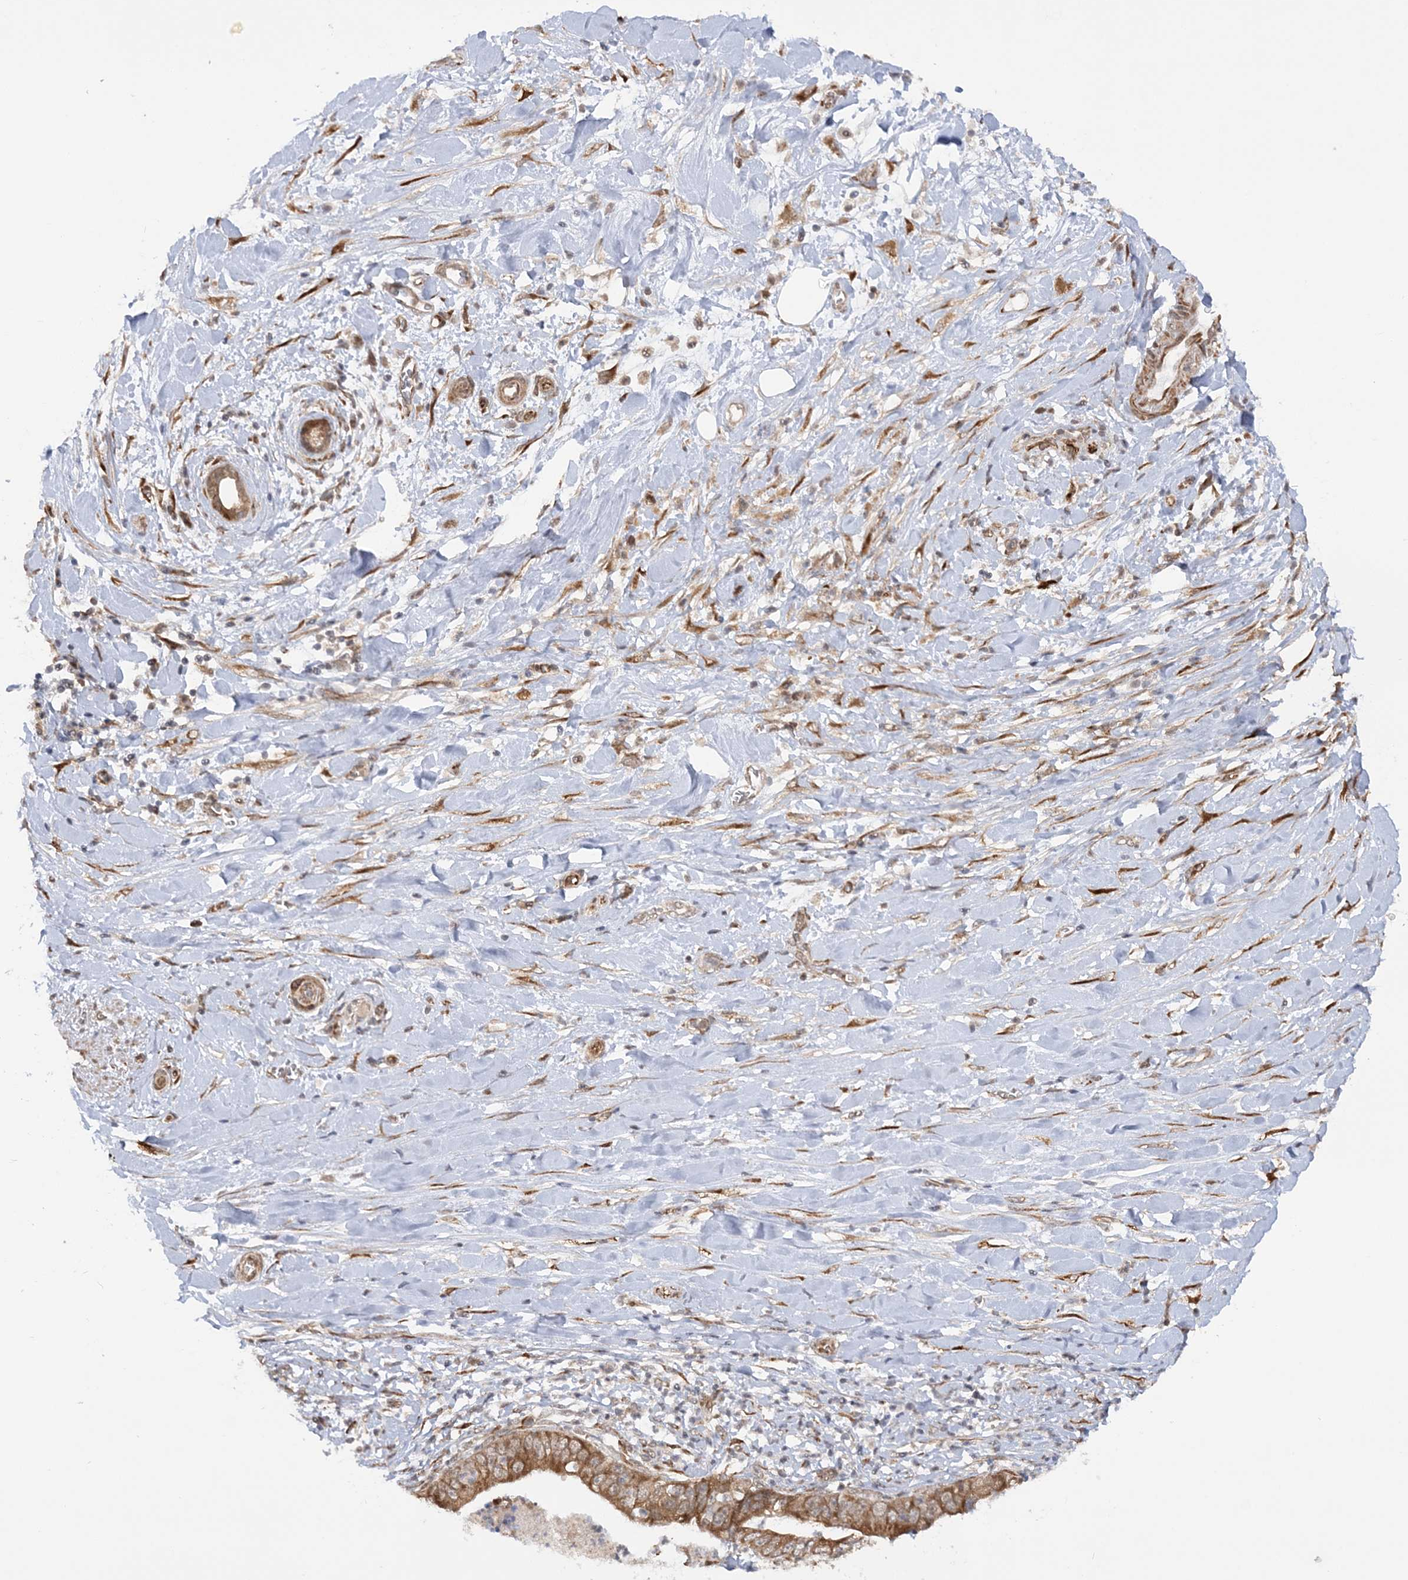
{"staining": {"intensity": "strong", "quantity": ">75%", "location": "cytoplasmic/membranous"}, "tissue": "pancreatic cancer", "cell_type": "Tumor cells", "image_type": "cancer", "snomed": [{"axis": "morphology", "description": "Adenocarcinoma, NOS"}, {"axis": "topography", "description": "Pancreas"}], "caption": "Human pancreatic adenocarcinoma stained with a brown dye displays strong cytoplasmic/membranous positive staining in about >75% of tumor cells.", "gene": "MRPL47", "patient": {"sex": "female", "age": 78}}